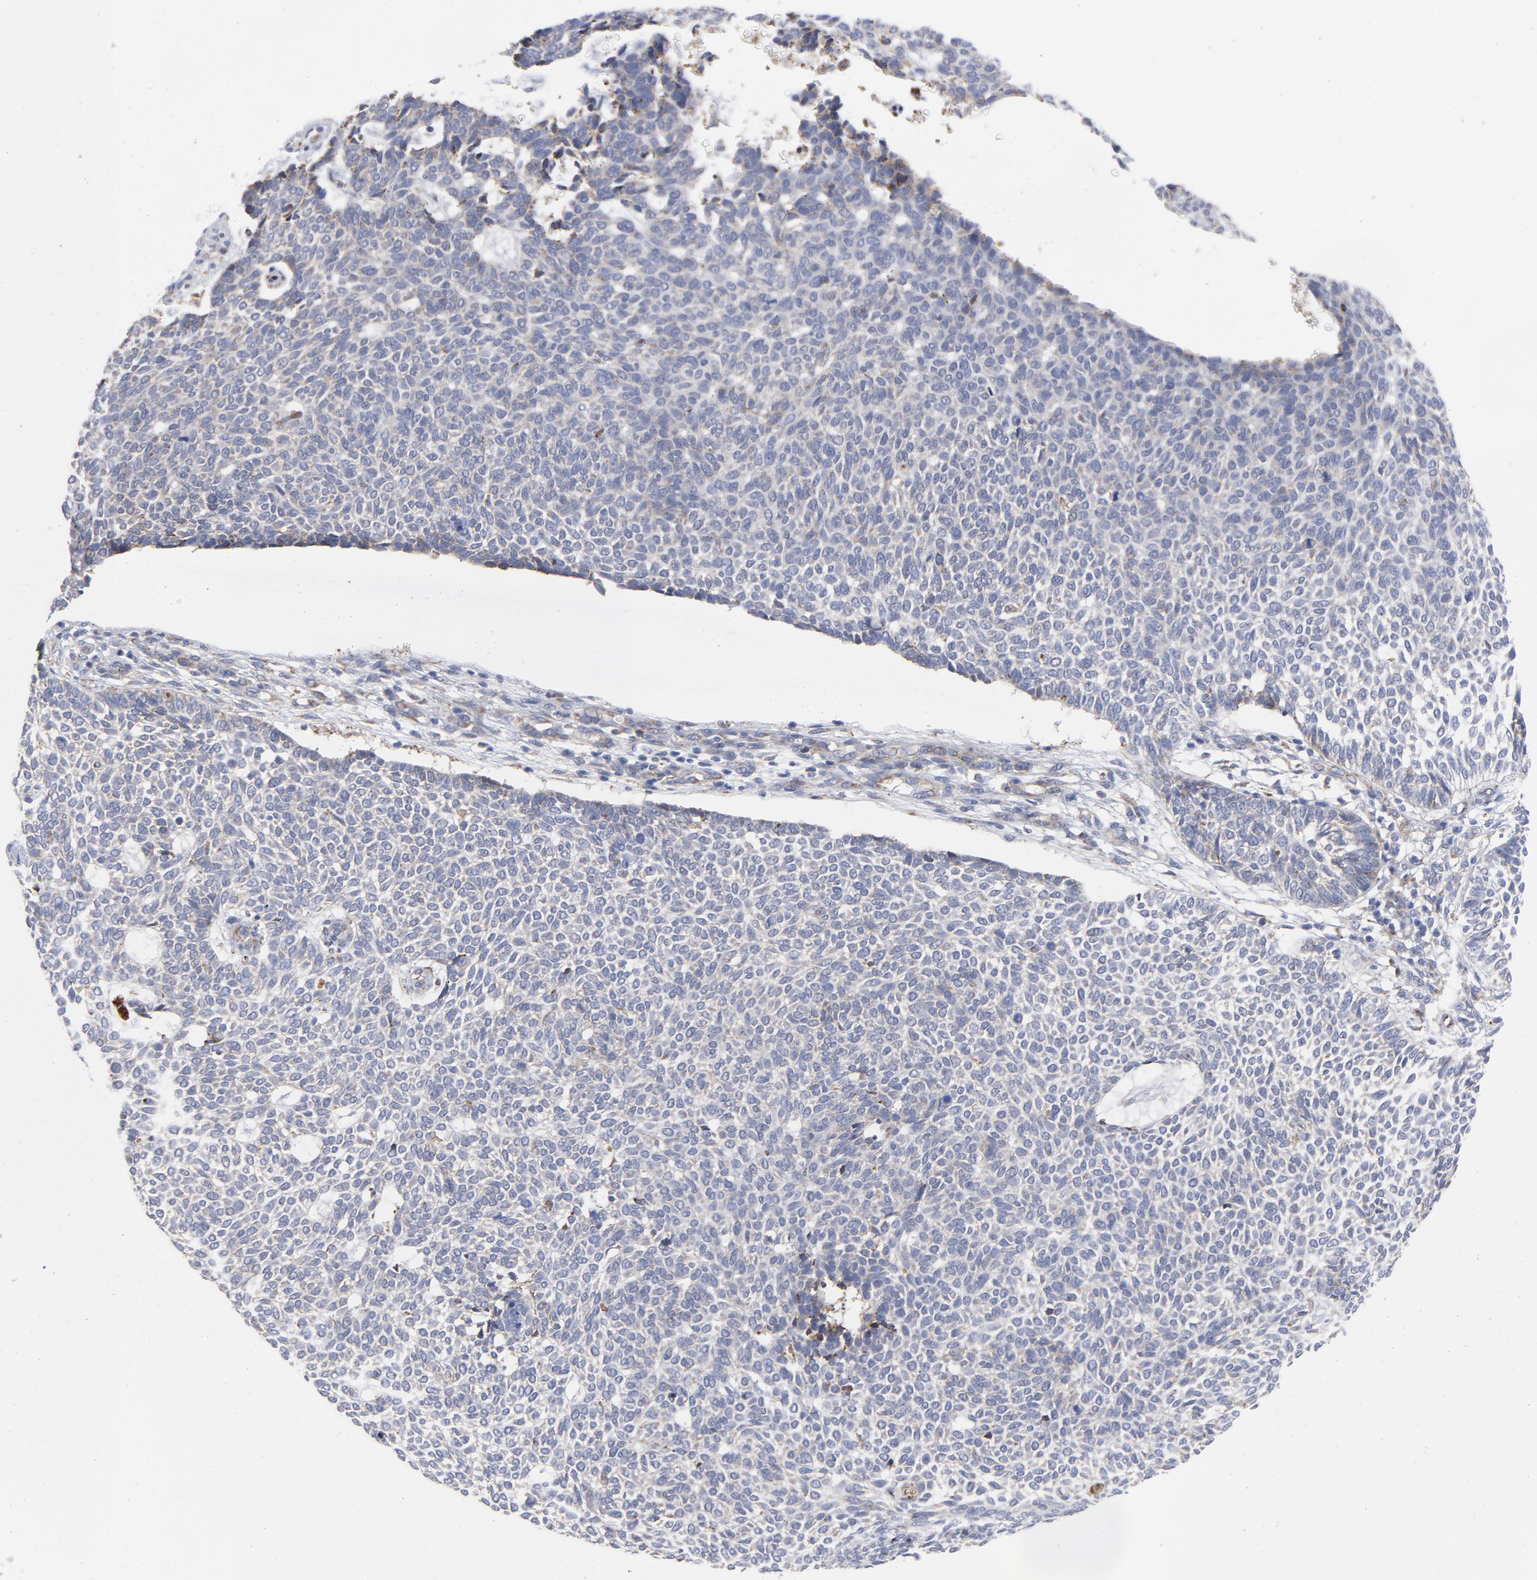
{"staining": {"intensity": "negative", "quantity": "none", "location": "none"}, "tissue": "skin cancer", "cell_type": "Tumor cells", "image_type": "cancer", "snomed": [{"axis": "morphology", "description": "Normal tissue, NOS"}, {"axis": "morphology", "description": "Basal cell carcinoma"}, {"axis": "topography", "description": "Skin"}], "caption": "An image of skin cancer (basal cell carcinoma) stained for a protein displays no brown staining in tumor cells.", "gene": "RAPGEF3", "patient": {"sex": "male", "age": 87}}